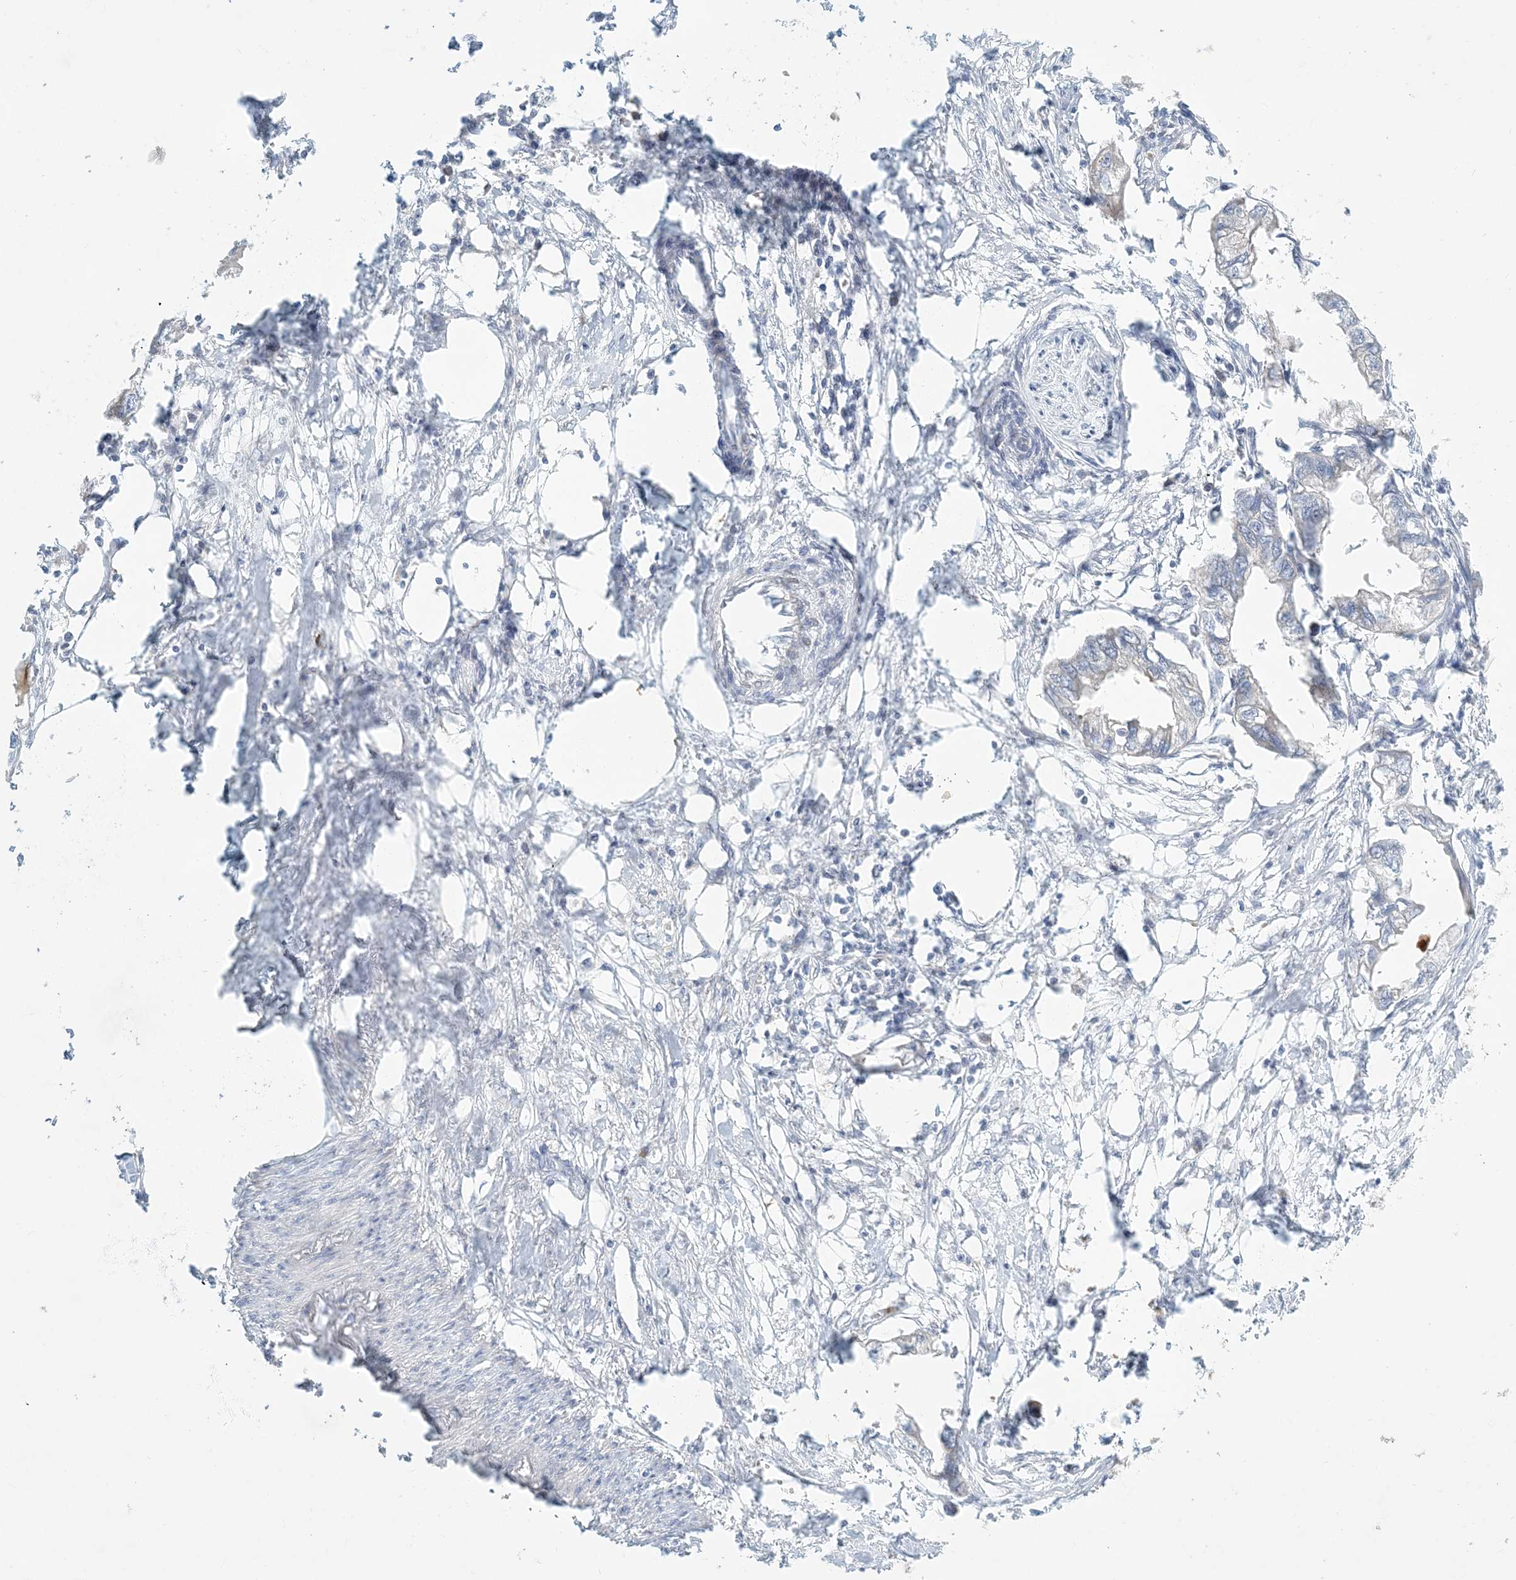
{"staining": {"intensity": "negative", "quantity": "none", "location": "none"}, "tissue": "endometrial cancer", "cell_type": "Tumor cells", "image_type": "cancer", "snomed": [{"axis": "morphology", "description": "Adenocarcinoma, NOS"}, {"axis": "morphology", "description": "Adenocarcinoma, metastatic, NOS"}, {"axis": "topography", "description": "Adipose tissue"}, {"axis": "topography", "description": "Endometrium"}], "caption": "Immunohistochemistry of human endometrial metastatic adenocarcinoma displays no positivity in tumor cells.", "gene": "ZNF385D", "patient": {"sex": "female", "age": 67}}